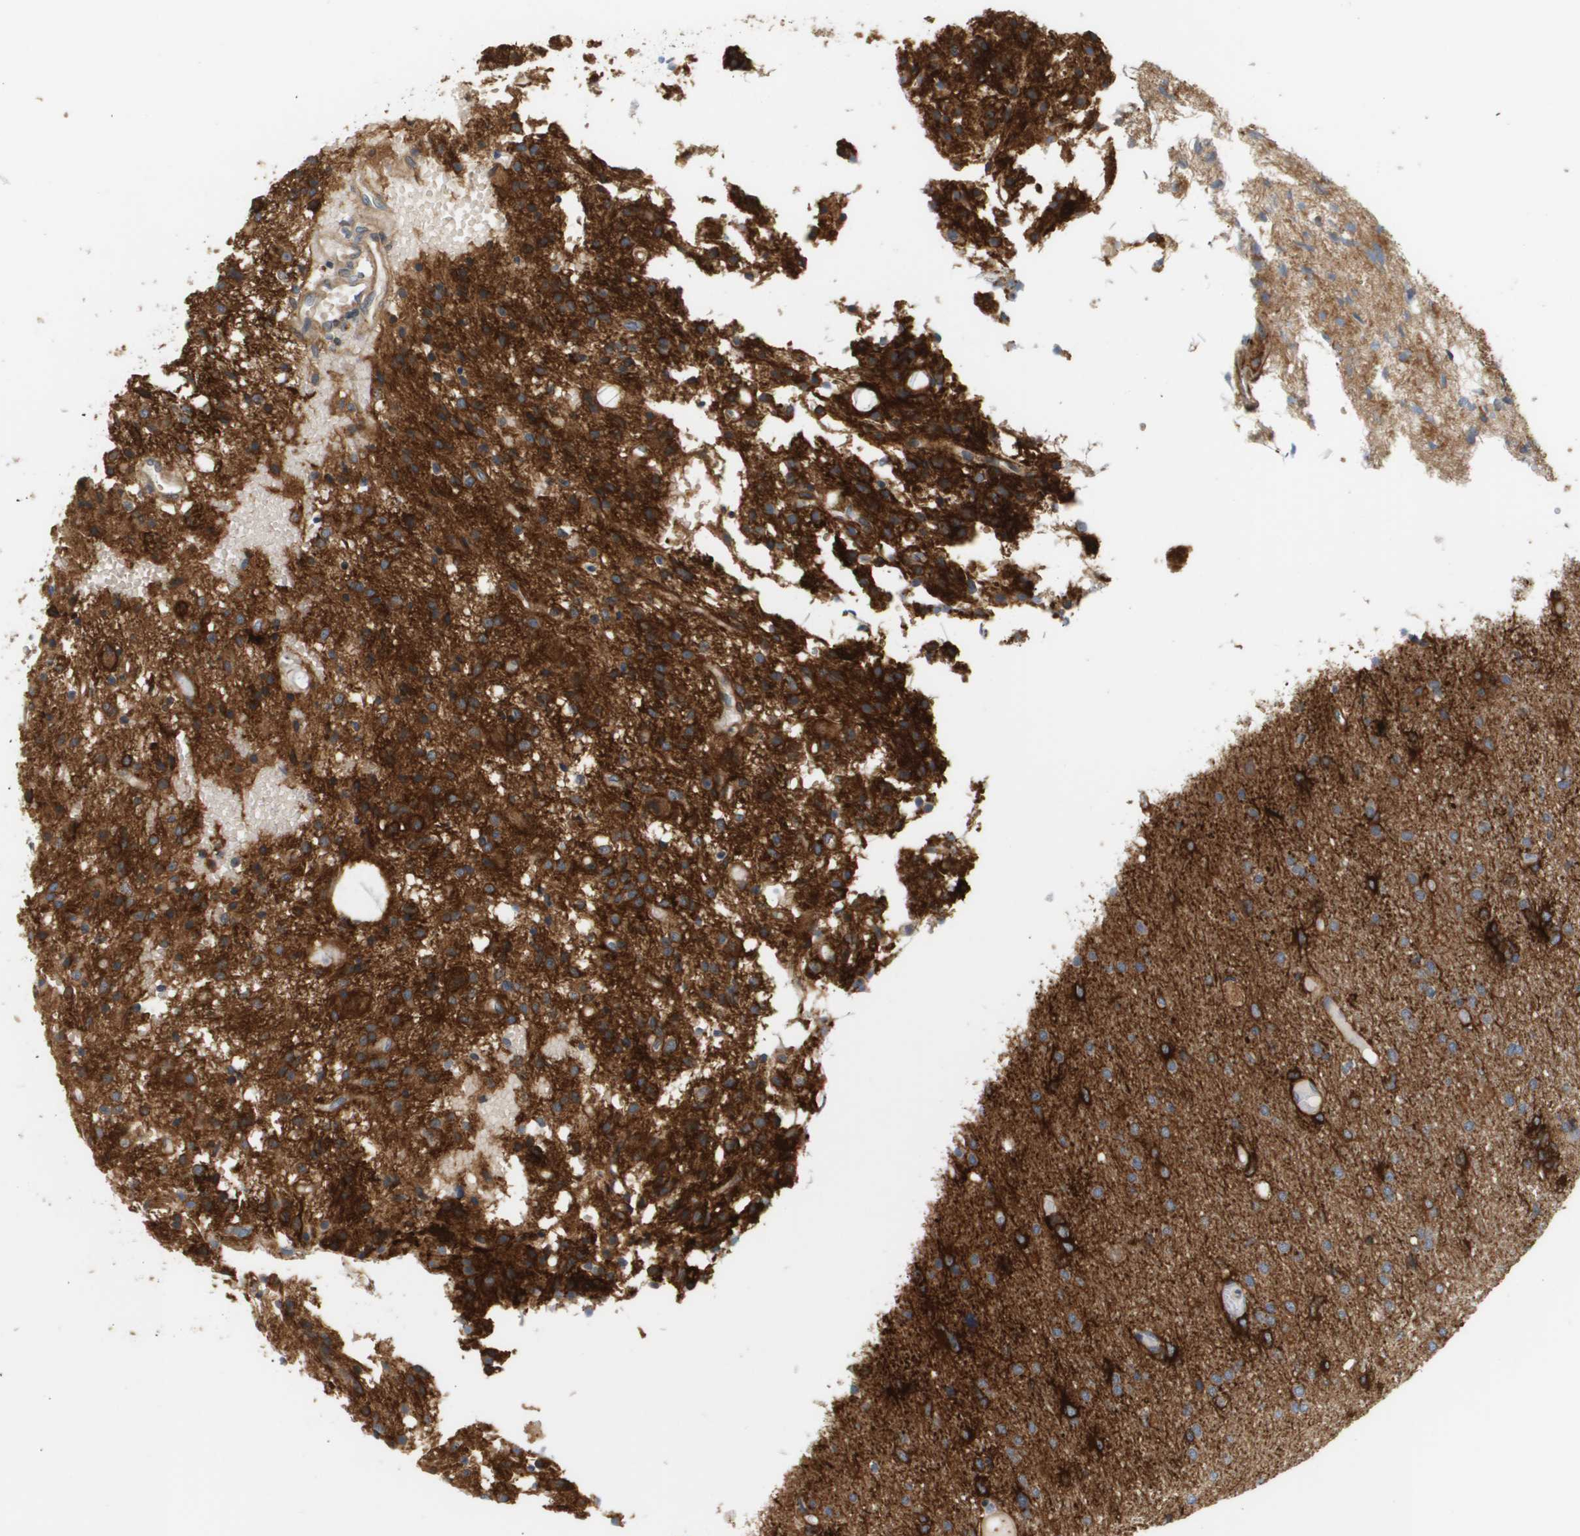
{"staining": {"intensity": "strong", "quantity": ">75%", "location": "cytoplasmic/membranous"}, "tissue": "glioma", "cell_type": "Tumor cells", "image_type": "cancer", "snomed": [{"axis": "morphology", "description": "Glioma, malignant, High grade"}, {"axis": "topography", "description": "Brain"}], "caption": "Protein expression by immunohistochemistry (IHC) shows strong cytoplasmic/membranous positivity in about >75% of tumor cells in malignant high-grade glioma.", "gene": "CORO2B", "patient": {"sex": "female", "age": 59}}